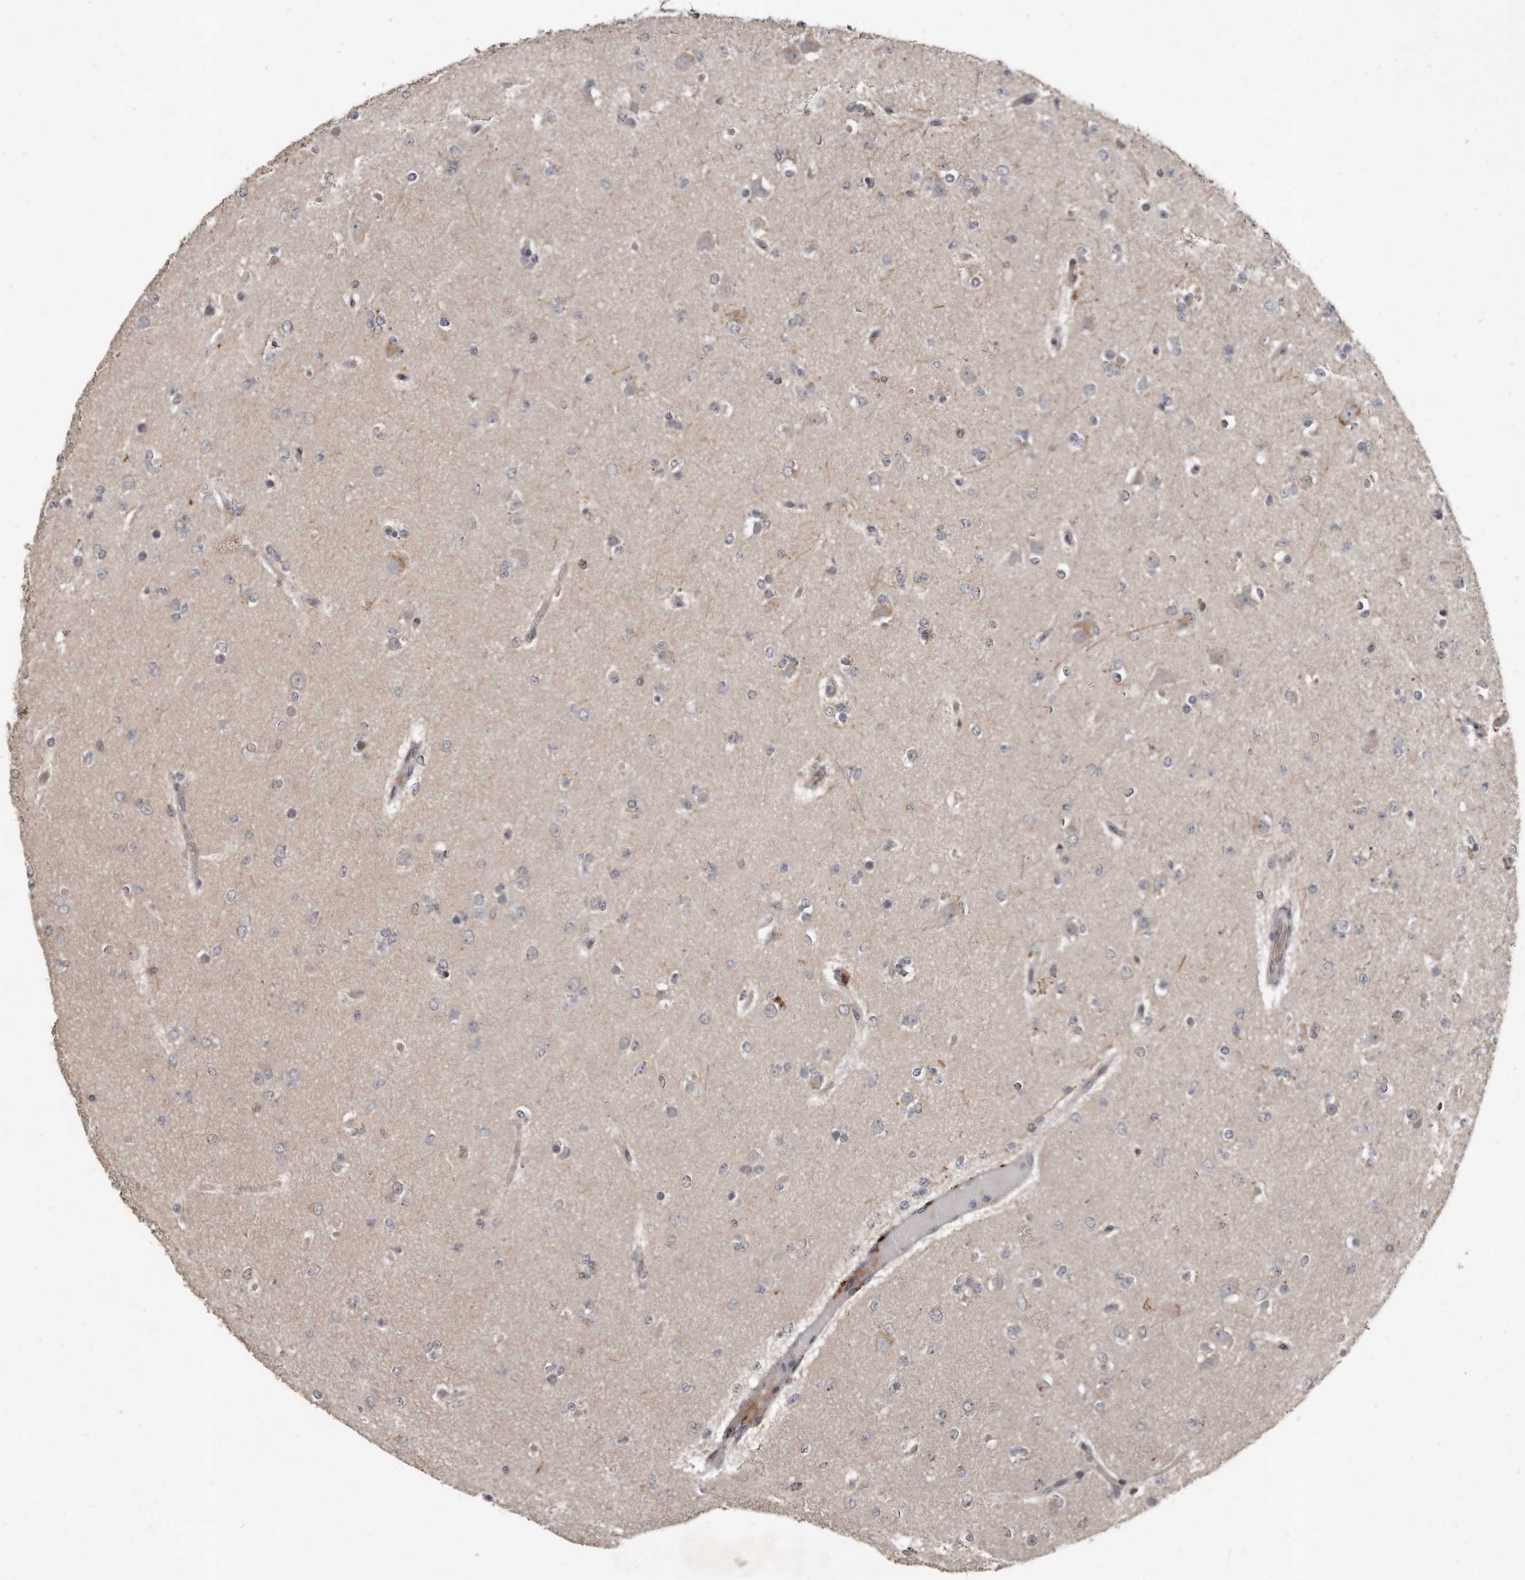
{"staining": {"intensity": "negative", "quantity": "none", "location": "none"}, "tissue": "glioma", "cell_type": "Tumor cells", "image_type": "cancer", "snomed": [{"axis": "morphology", "description": "Glioma, malignant, Low grade"}, {"axis": "topography", "description": "Brain"}], "caption": "This is a histopathology image of IHC staining of glioma, which shows no expression in tumor cells.", "gene": "GCH1", "patient": {"sex": "female", "age": 22}}